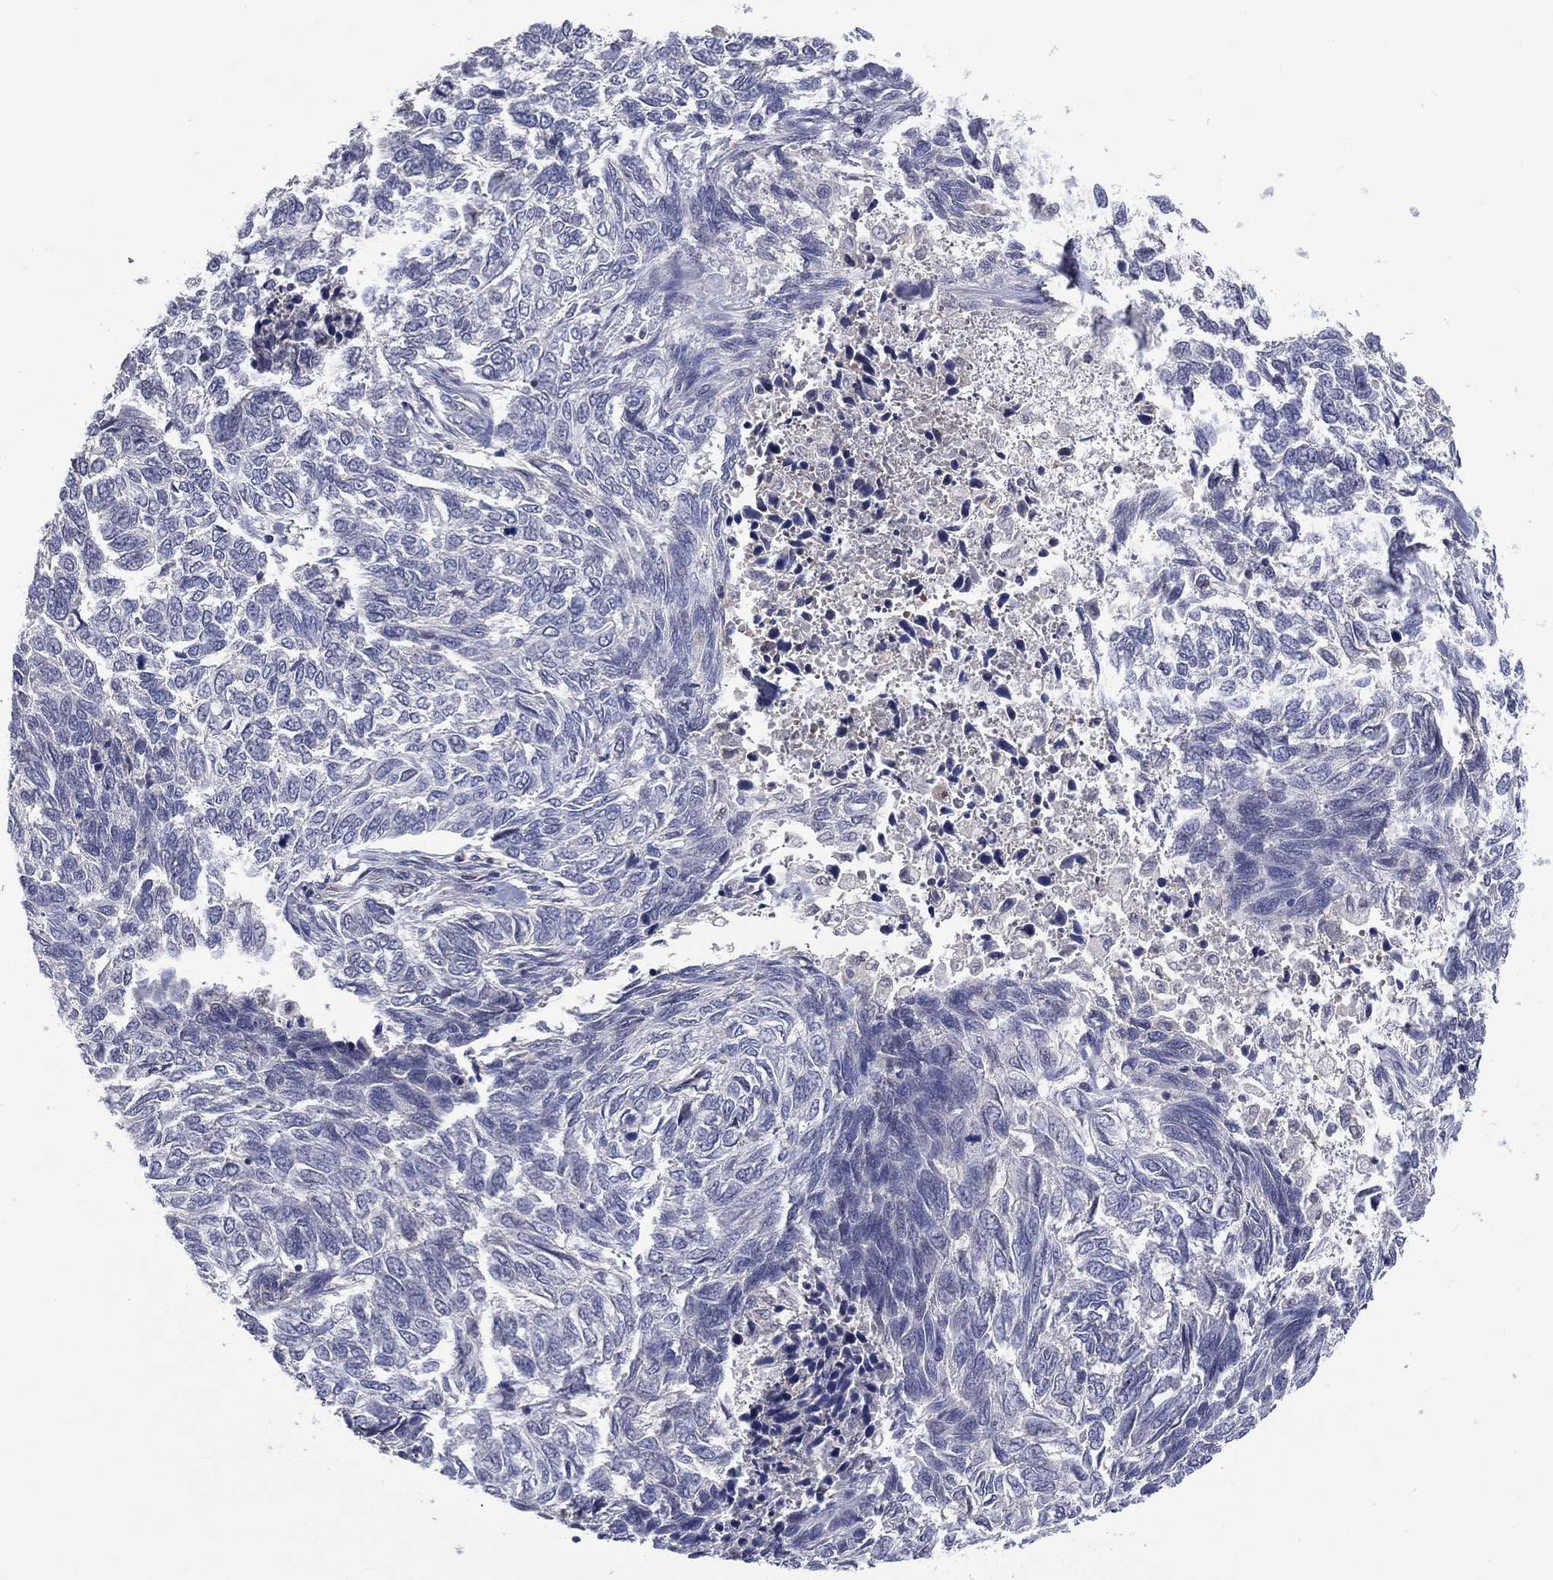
{"staining": {"intensity": "negative", "quantity": "none", "location": "none"}, "tissue": "skin cancer", "cell_type": "Tumor cells", "image_type": "cancer", "snomed": [{"axis": "morphology", "description": "Basal cell carcinoma"}, {"axis": "topography", "description": "Skin"}], "caption": "Basal cell carcinoma (skin) was stained to show a protein in brown. There is no significant positivity in tumor cells.", "gene": "DLG4", "patient": {"sex": "female", "age": 65}}